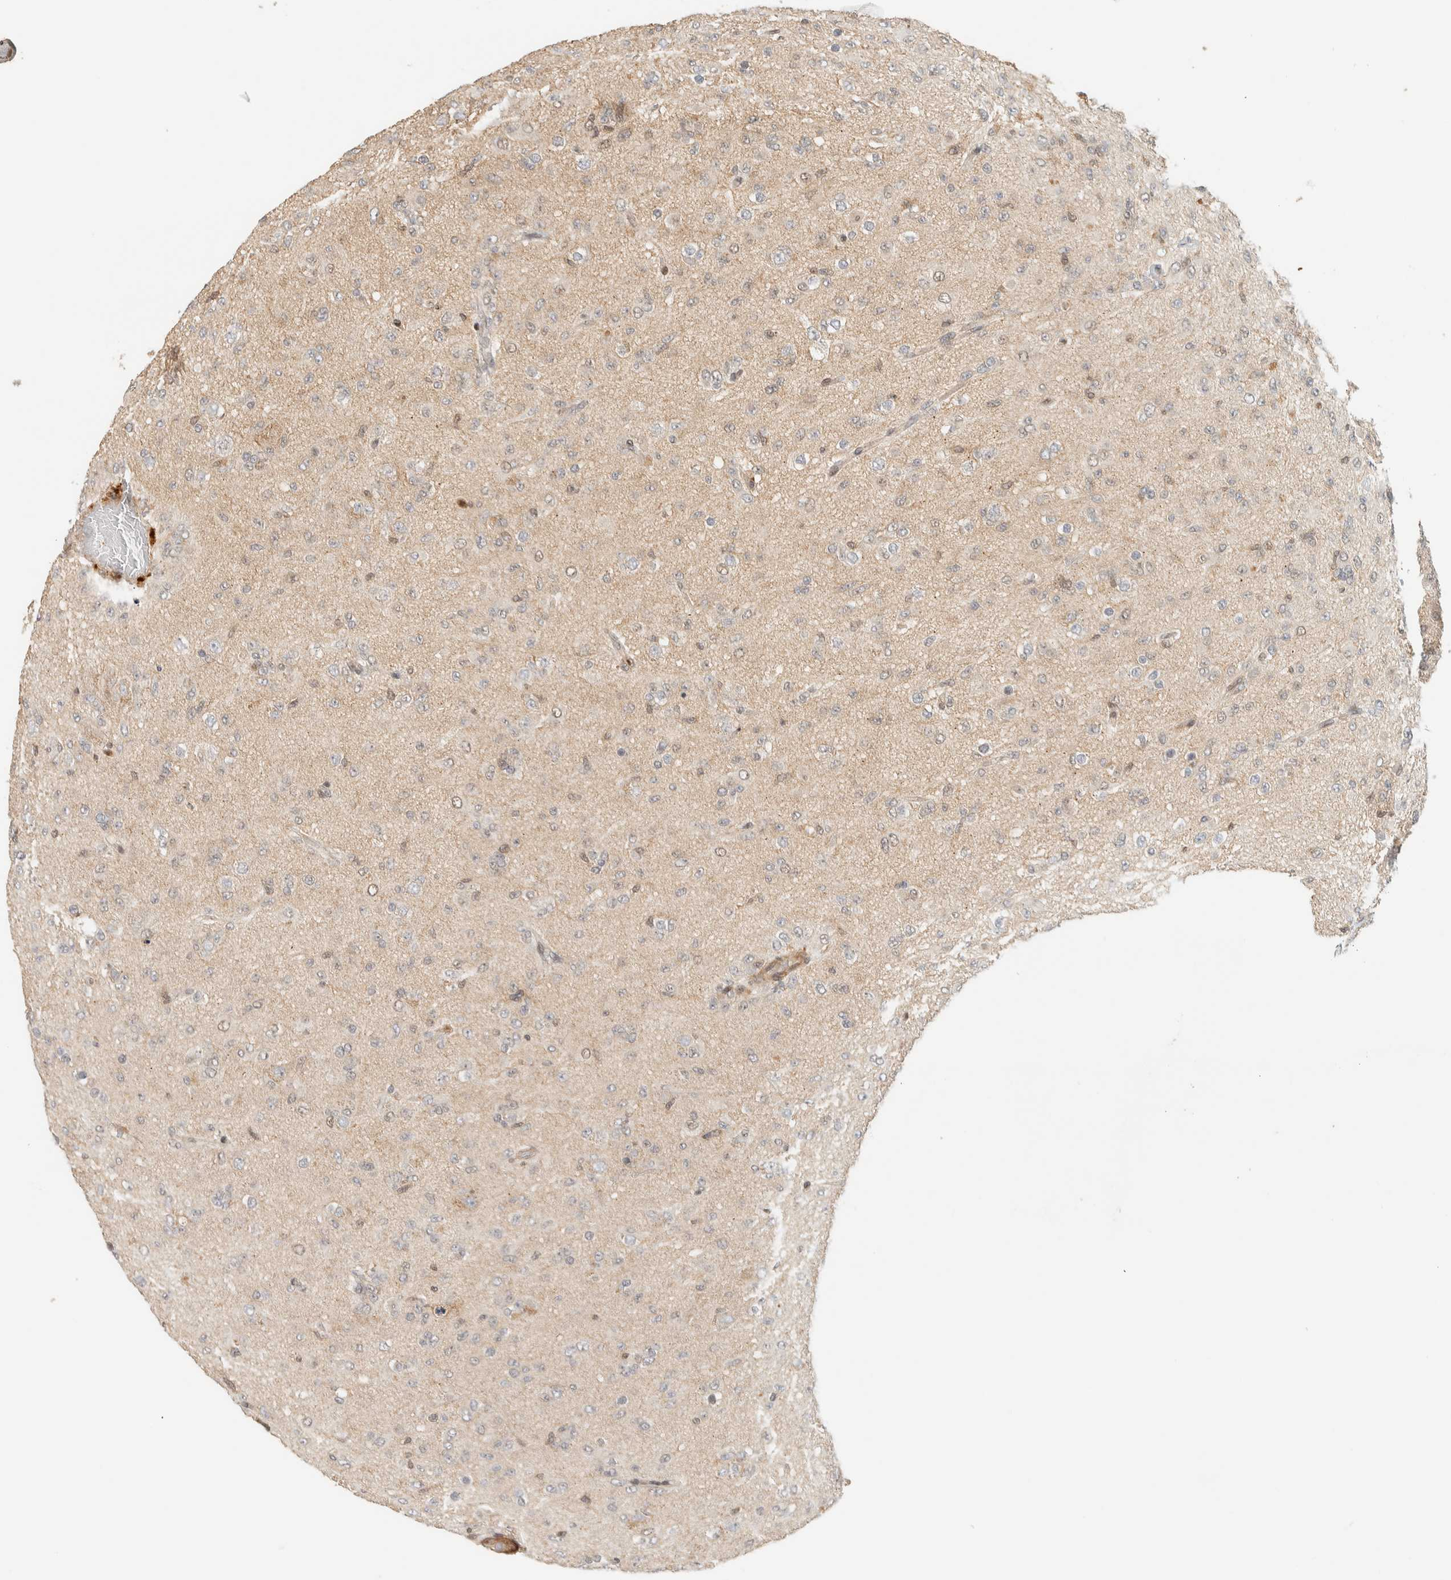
{"staining": {"intensity": "negative", "quantity": "none", "location": "none"}, "tissue": "glioma", "cell_type": "Tumor cells", "image_type": "cancer", "snomed": [{"axis": "morphology", "description": "Glioma, malignant, Low grade"}, {"axis": "topography", "description": "Brain"}], "caption": "DAB (3,3'-diaminobenzidine) immunohistochemical staining of glioma exhibits no significant staining in tumor cells.", "gene": "ARFGEF1", "patient": {"sex": "male", "age": 65}}